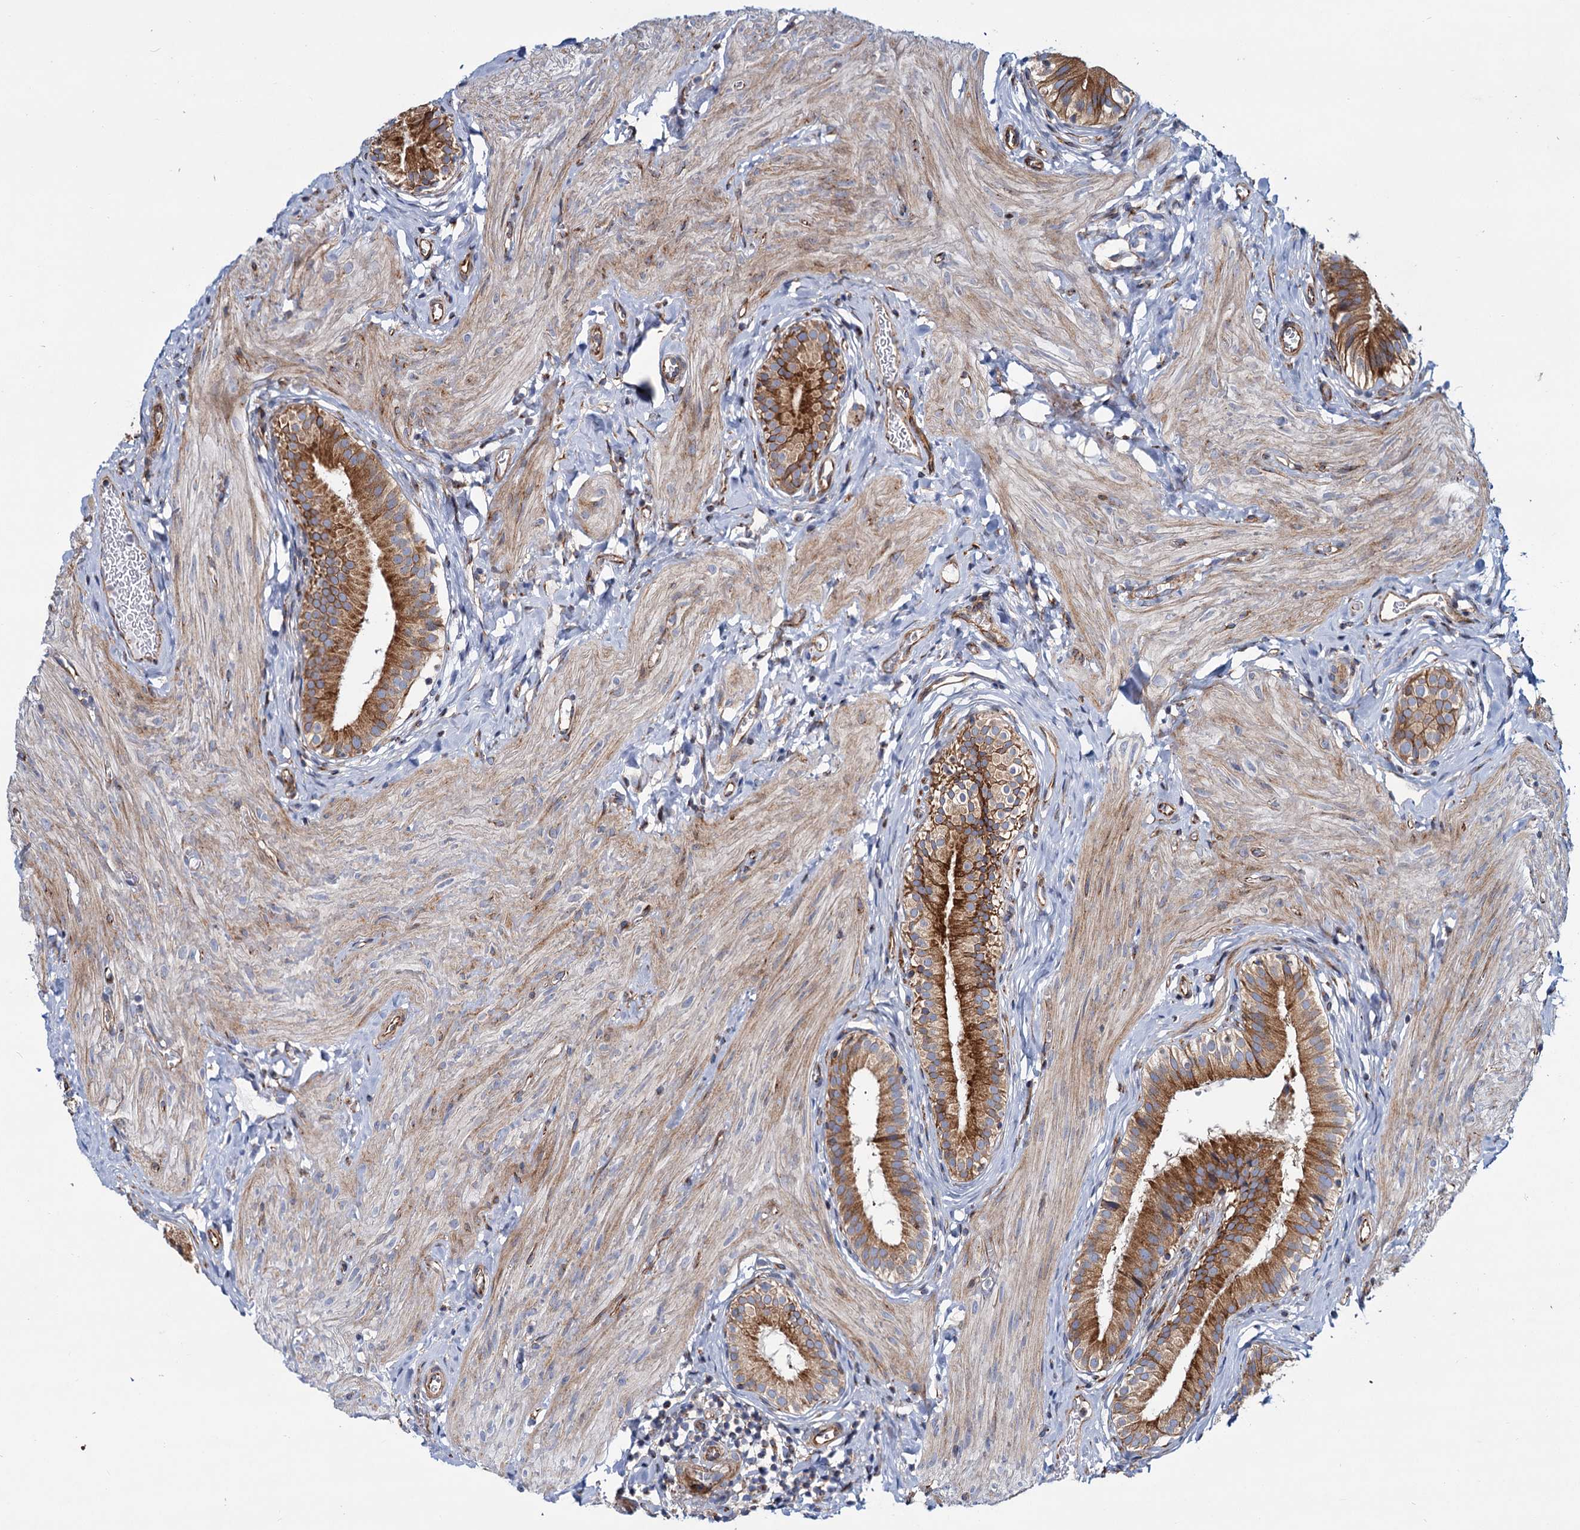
{"staining": {"intensity": "strong", "quantity": ">75%", "location": "cytoplasmic/membranous"}, "tissue": "gallbladder", "cell_type": "Glandular cells", "image_type": "normal", "snomed": [{"axis": "morphology", "description": "Normal tissue, NOS"}, {"axis": "topography", "description": "Gallbladder"}], "caption": "A high amount of strong cytoplasmic/membranous expression is identified in approximately >75% of glandular cells in unremarkable gallbladder. The staining was performed using DAB to visualize the protein expression in brown, while the nuclei were stained in blue with hematoxylin (Magnification: 20x).", "gene": "PSEN1", "patient": {"sex": "female", "age": 47}}